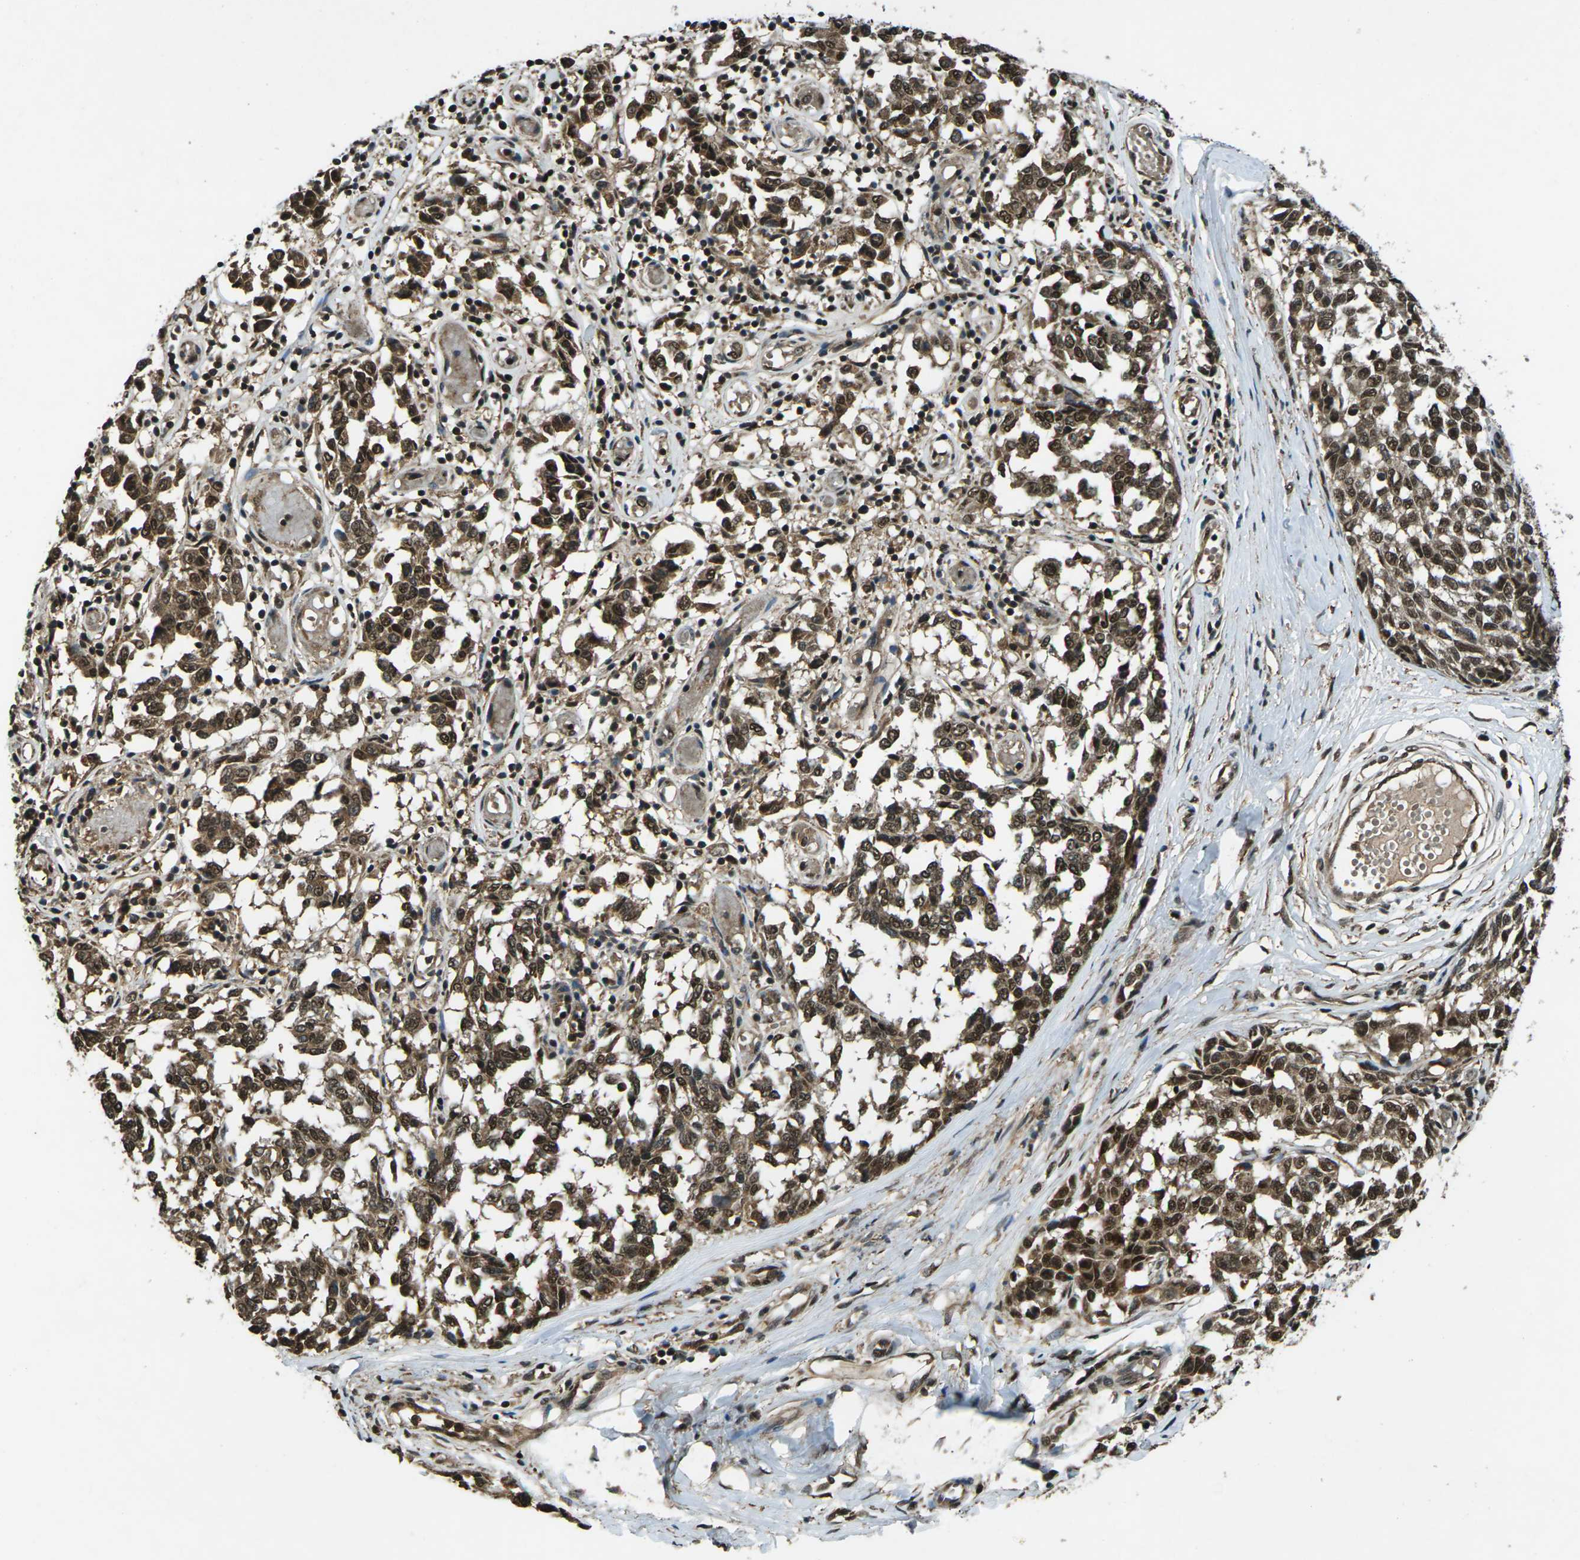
{"staining": {"intensity": "moderate", "quantity": ">75%", "location": "cytoplasmic/membranous,nuclear"}, "tissue": "melanoma", "cell_type": "Tumor cells", "image_type": "cancer", "snomed": [{"axis": "morphology", "description": "Malignant melanoma, NOS"}, {"axis": "topography", "description": "Skin"}], "caption": "DAB immunohistochemical staining of human malignant melanoma exhibits moderate cytoplasmic/membranous and nuclear protein expression in approximately >75% of tumor cells.", "gene": "NR4A2", "patient": {"sex": "female", "age": 64}}